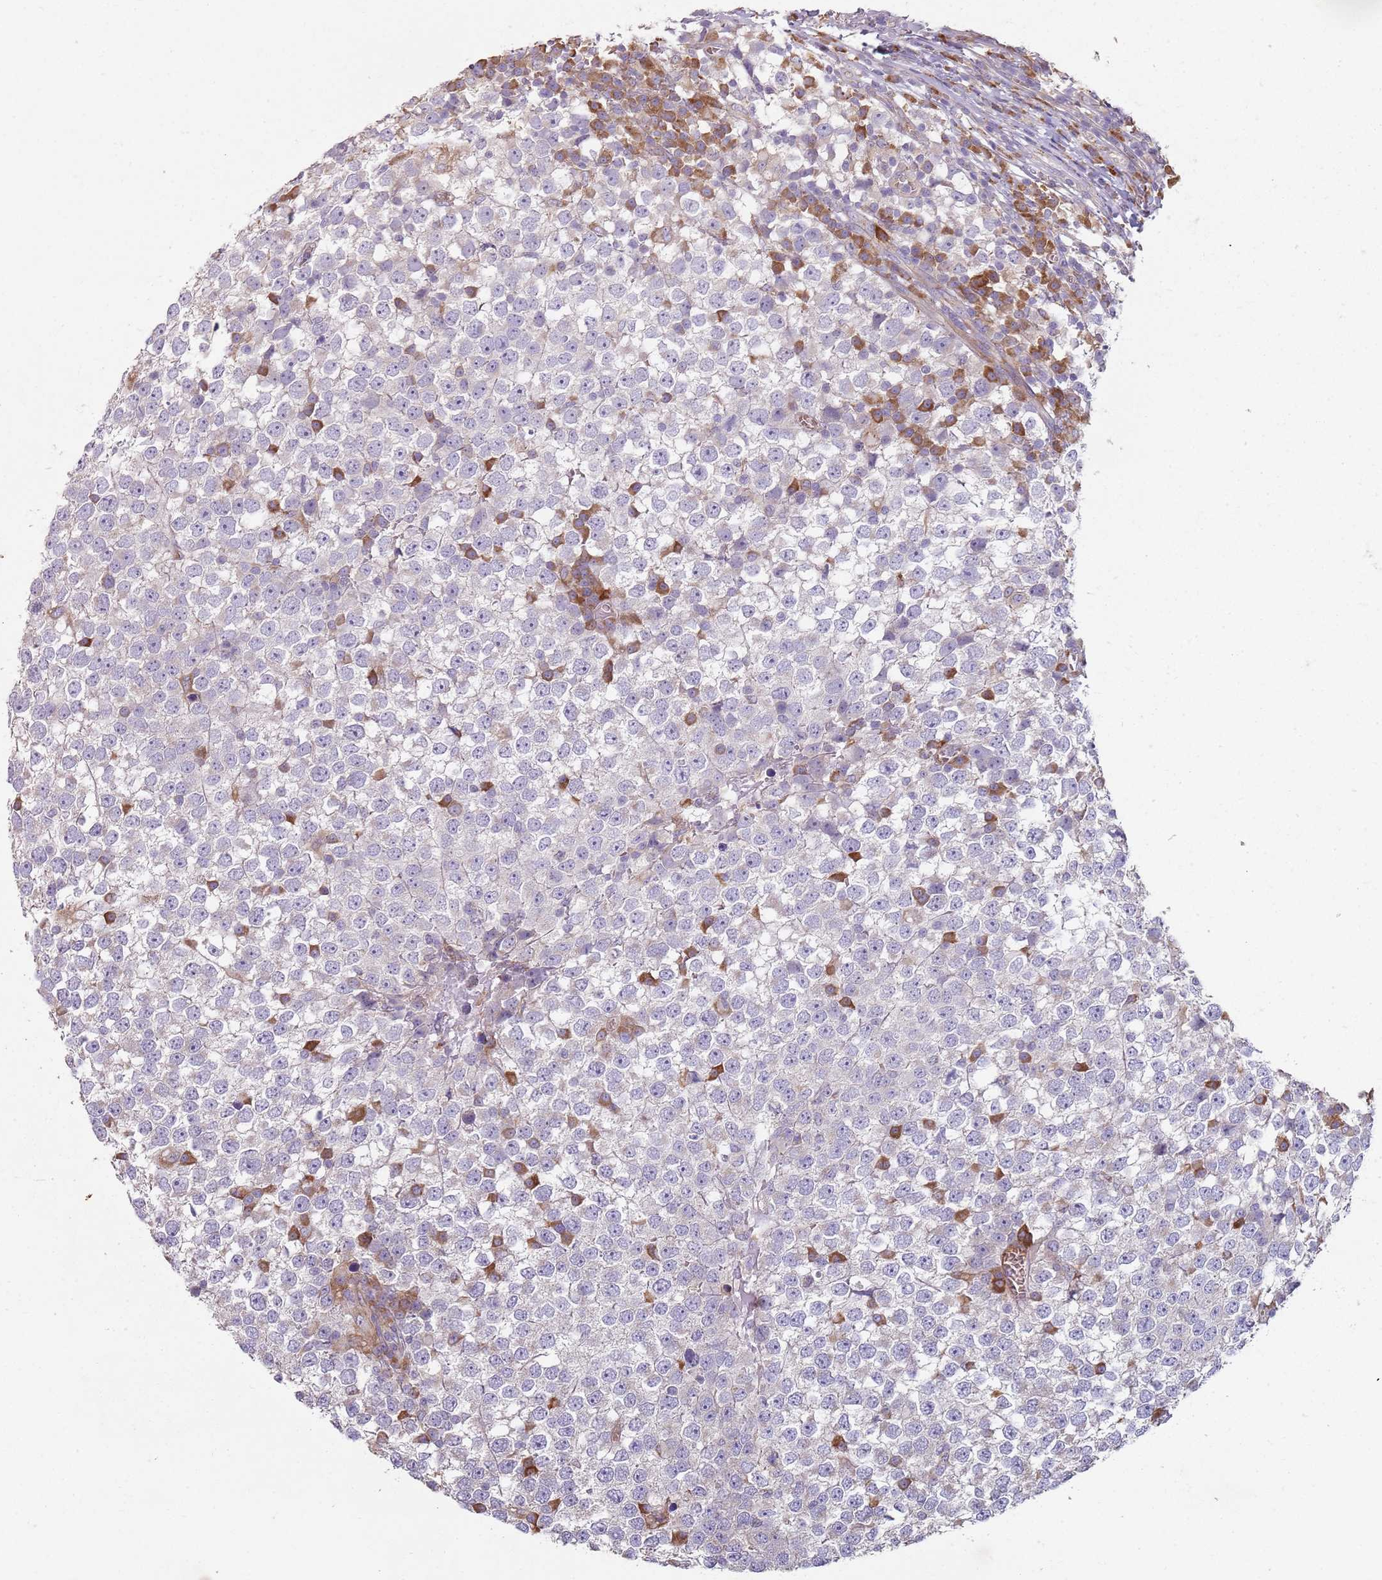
{"staining": {"intensity": "negative", "quantity": "none", "location": "none"}, "tissue": "testis cancer", "cell_type": "Tumor cells", "image_type": "cancer", "snomed": [{"axis": "morphology", "description": "Seminoma, NOS"}, {"axis": "topography", "description": "Testis"}], "caption": "Immunohistochemical staining of human seminoma (testis) displays no significant positivity in tumor cells.", "gene": "SPATA2", "patient": {"sex": "male", "age": 65}}